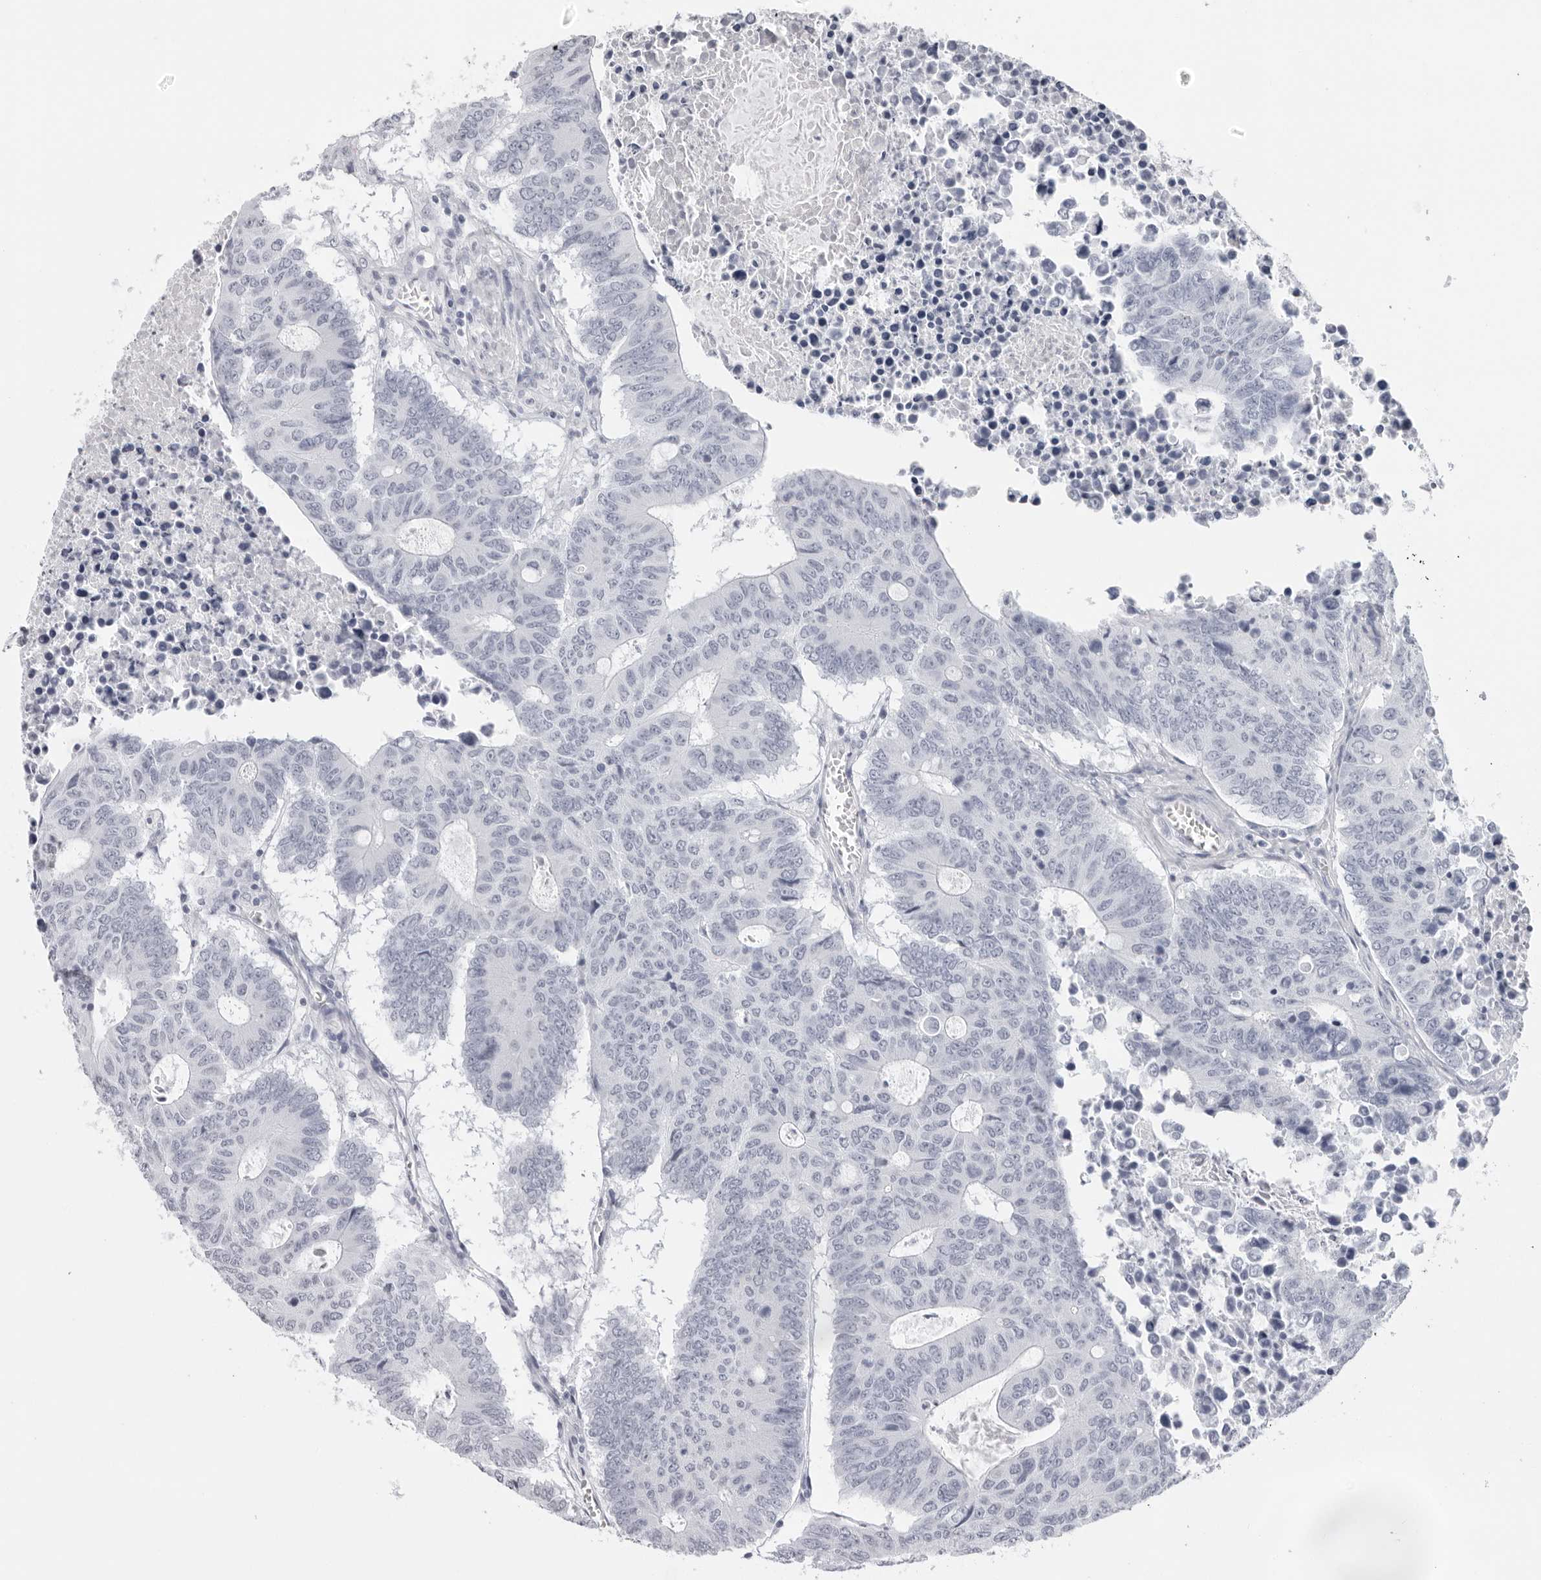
{"staining": {"intensity": "negative", "quantity": "none", "location": "none"}, "tissue": "colorectal cancer", "cell_type": "Tumor cells", "image_type": "cancer", "snomed": [{"axis": "morphology", "description": "Adenocarcinoma, NOS"}, {"axis": "topography", "description": "Colon"}], "caption": "Human colorectal cancer stained for a protein using immunohistochemistry (IHC) shows no positivity in tumor cells.", "gene": "CST5", "patient": {"sex": "male", "age": 87}}